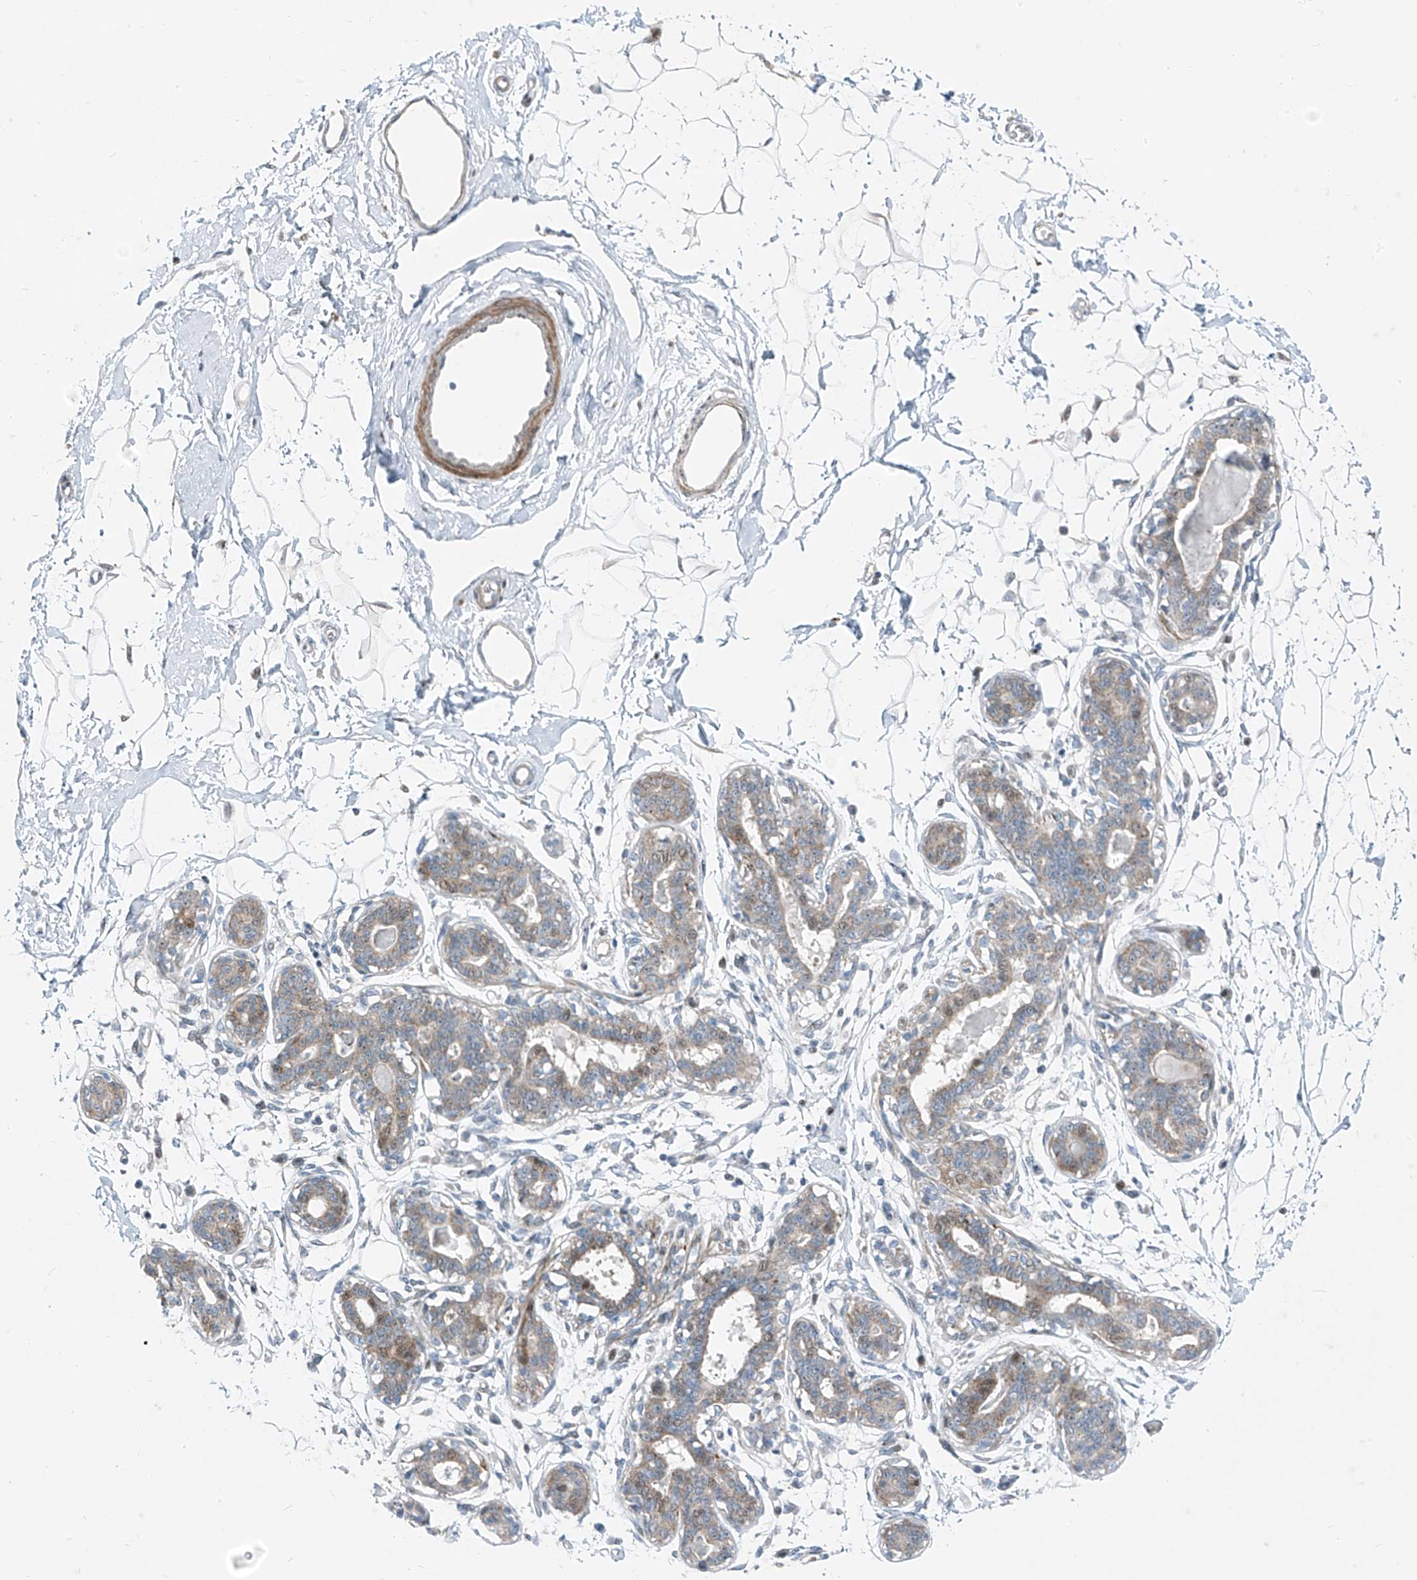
{"staining": {"intensity": "negative", "quantity": "none", "location": "none"}, "tissue": "breast", "cell_type": "Adipocytes", "image_type": "normal", "snomed": [{"axis": "morphology", "description": "Normal tissue, NOS"}, {"axis": "topography", "description": "Breast"}], "caption": "High magnification brightfield microscopy of normal breast stained with DAB (3,3'-diaminobenzidine) (brown) and counterstained with hematoxylin (blue): adipocytes show no significant staining. (Immunohistochemistry (ihc), brightfield microscopy, high magnification).", "gene": "PPCS", "patient": {"sex": "female", "age": 45}}